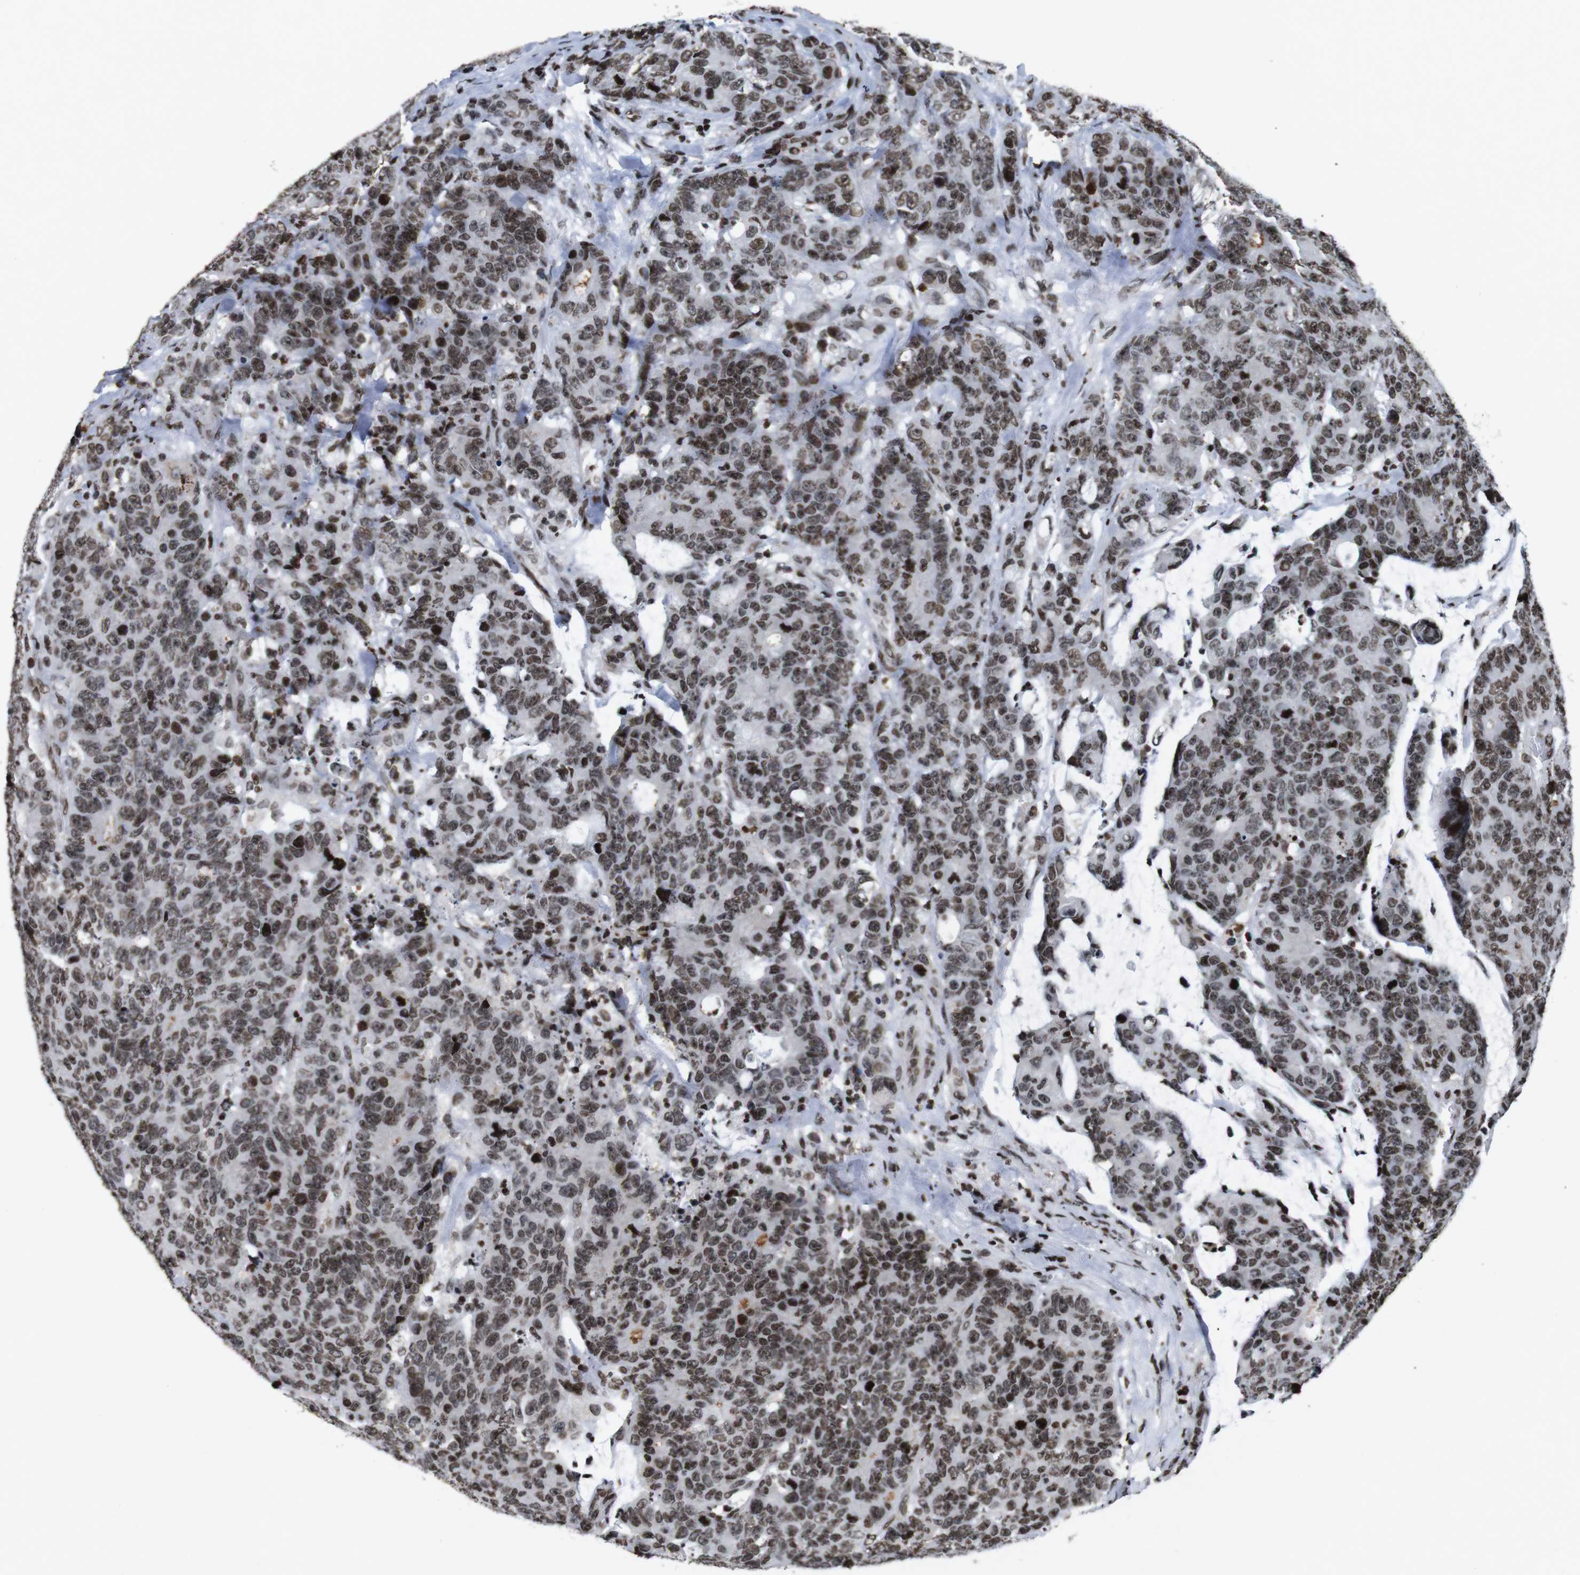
{"staining": {"intensity": "moderate", "quantity": ">75%", "location": "nuclear"}, "tissue": "colorectal cancer", "cell_type": "Tumor cells", "image_type": "cancer", "snomed": [{"axis": "morphology", "description": "Adenocarcinoma, NOS"}, {"axis": "topography", "description": "Colon"}], "caption": "IHC micrograph of neoplastic tissue: human adenocarcinoma (colorectal) stained using immunohistochemistry shows medium levels of moderate protein expression localized specifically in the nuclear of tumor cells, appearing as a nuclear brown color.", "gene": "MAGEH1", "patient": {"sex": "female", "age": 86}}